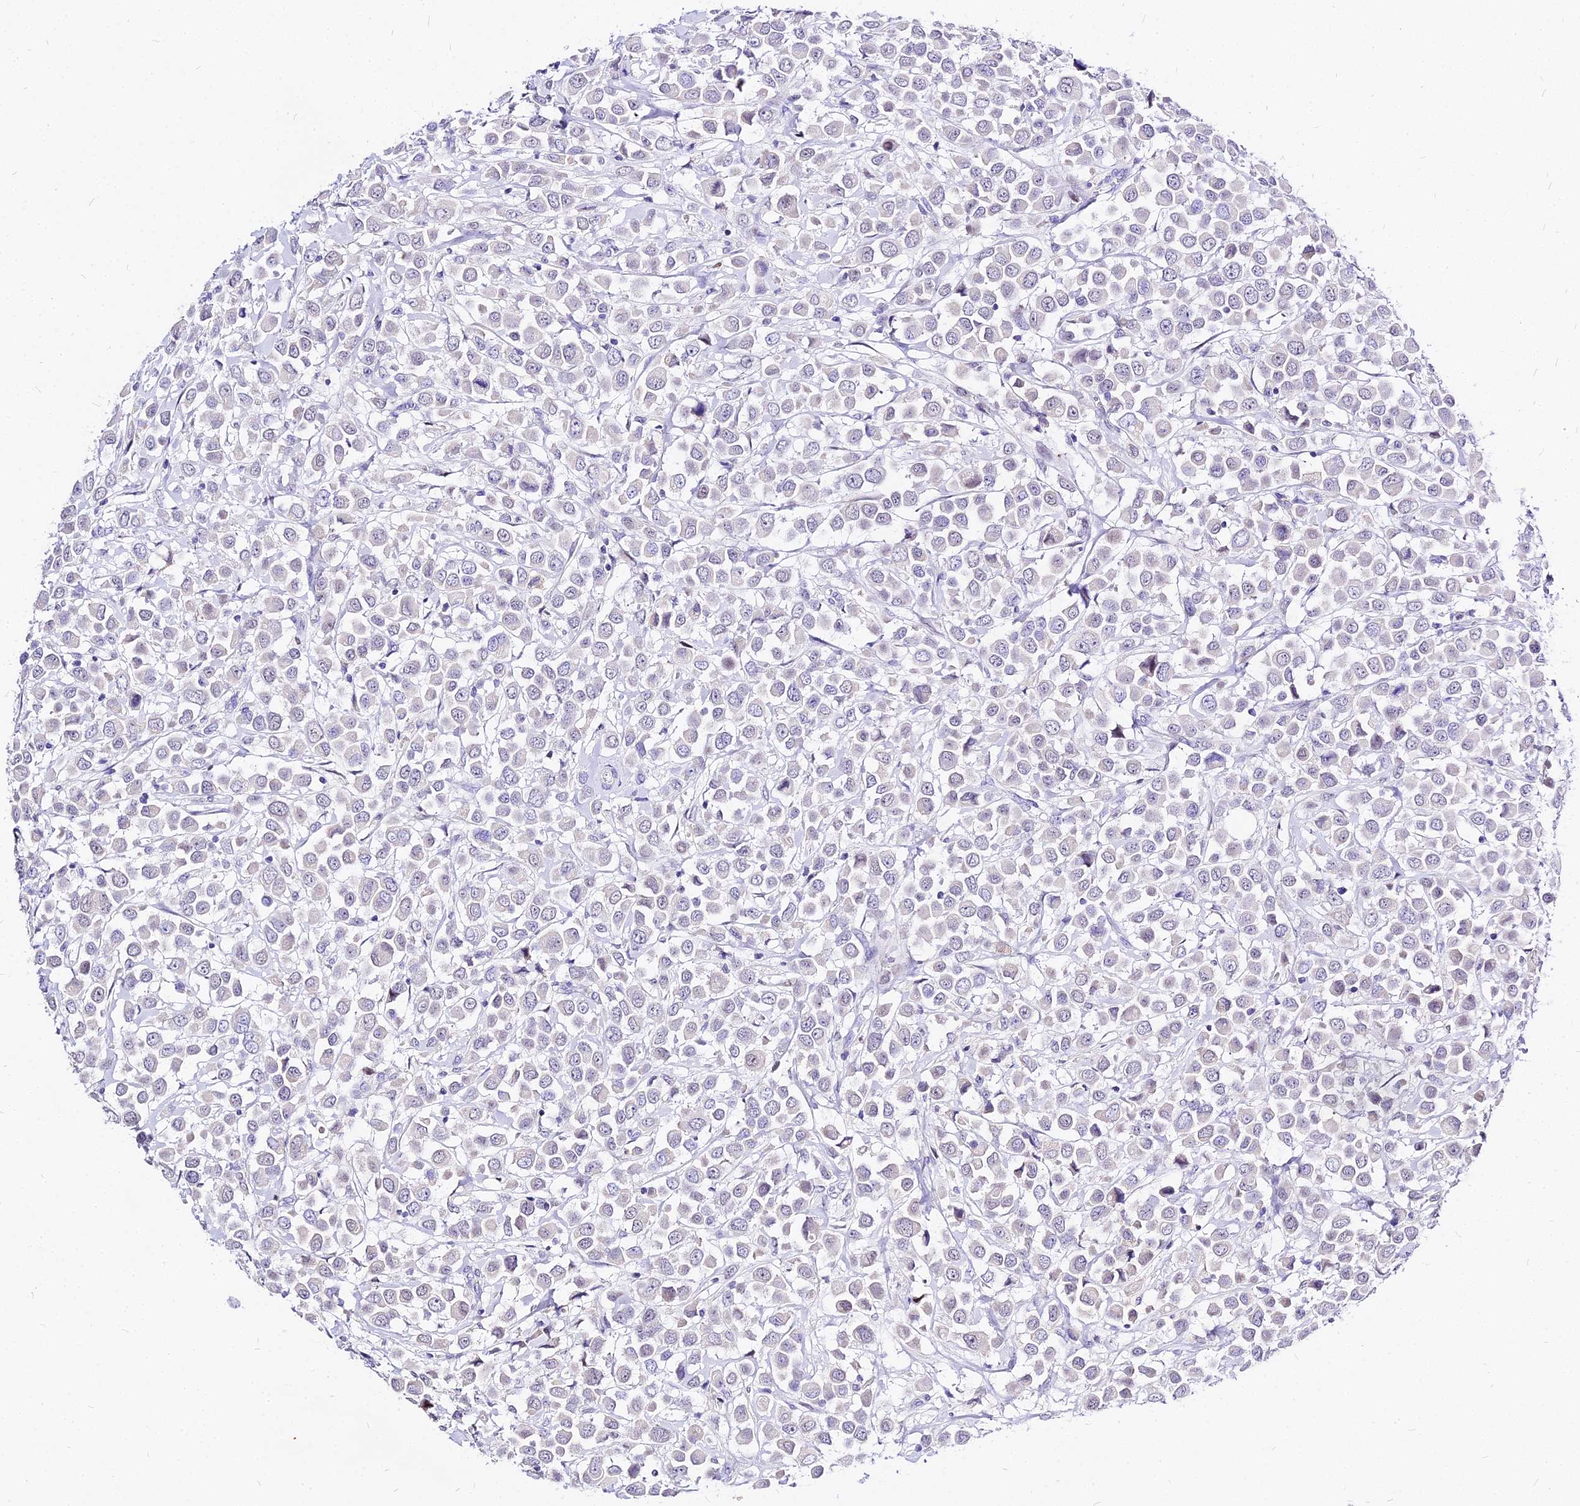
{"staining": {"intensity": "negative", "quantity": "none", "location": "none"}, "tissue": "breast cancer", "cell_type": "Tumor cells", "image_type": "cancer", "snomed": [{"axis": "morphology", "description": "Duct carcinoma"}, {"axis": "topography", "description": "Breast"}], "caption": "High power microscopy image of an IHC histopathology image of infiltrating ductal carcinoma (breast), revealing no significant staining in tumor cells. The staining is performed using DAB brown chromogen with nuclei counter-stained in using hematoxylin.", "gene": "CARD18", "patient": {"sex": "female", "age": 61}}